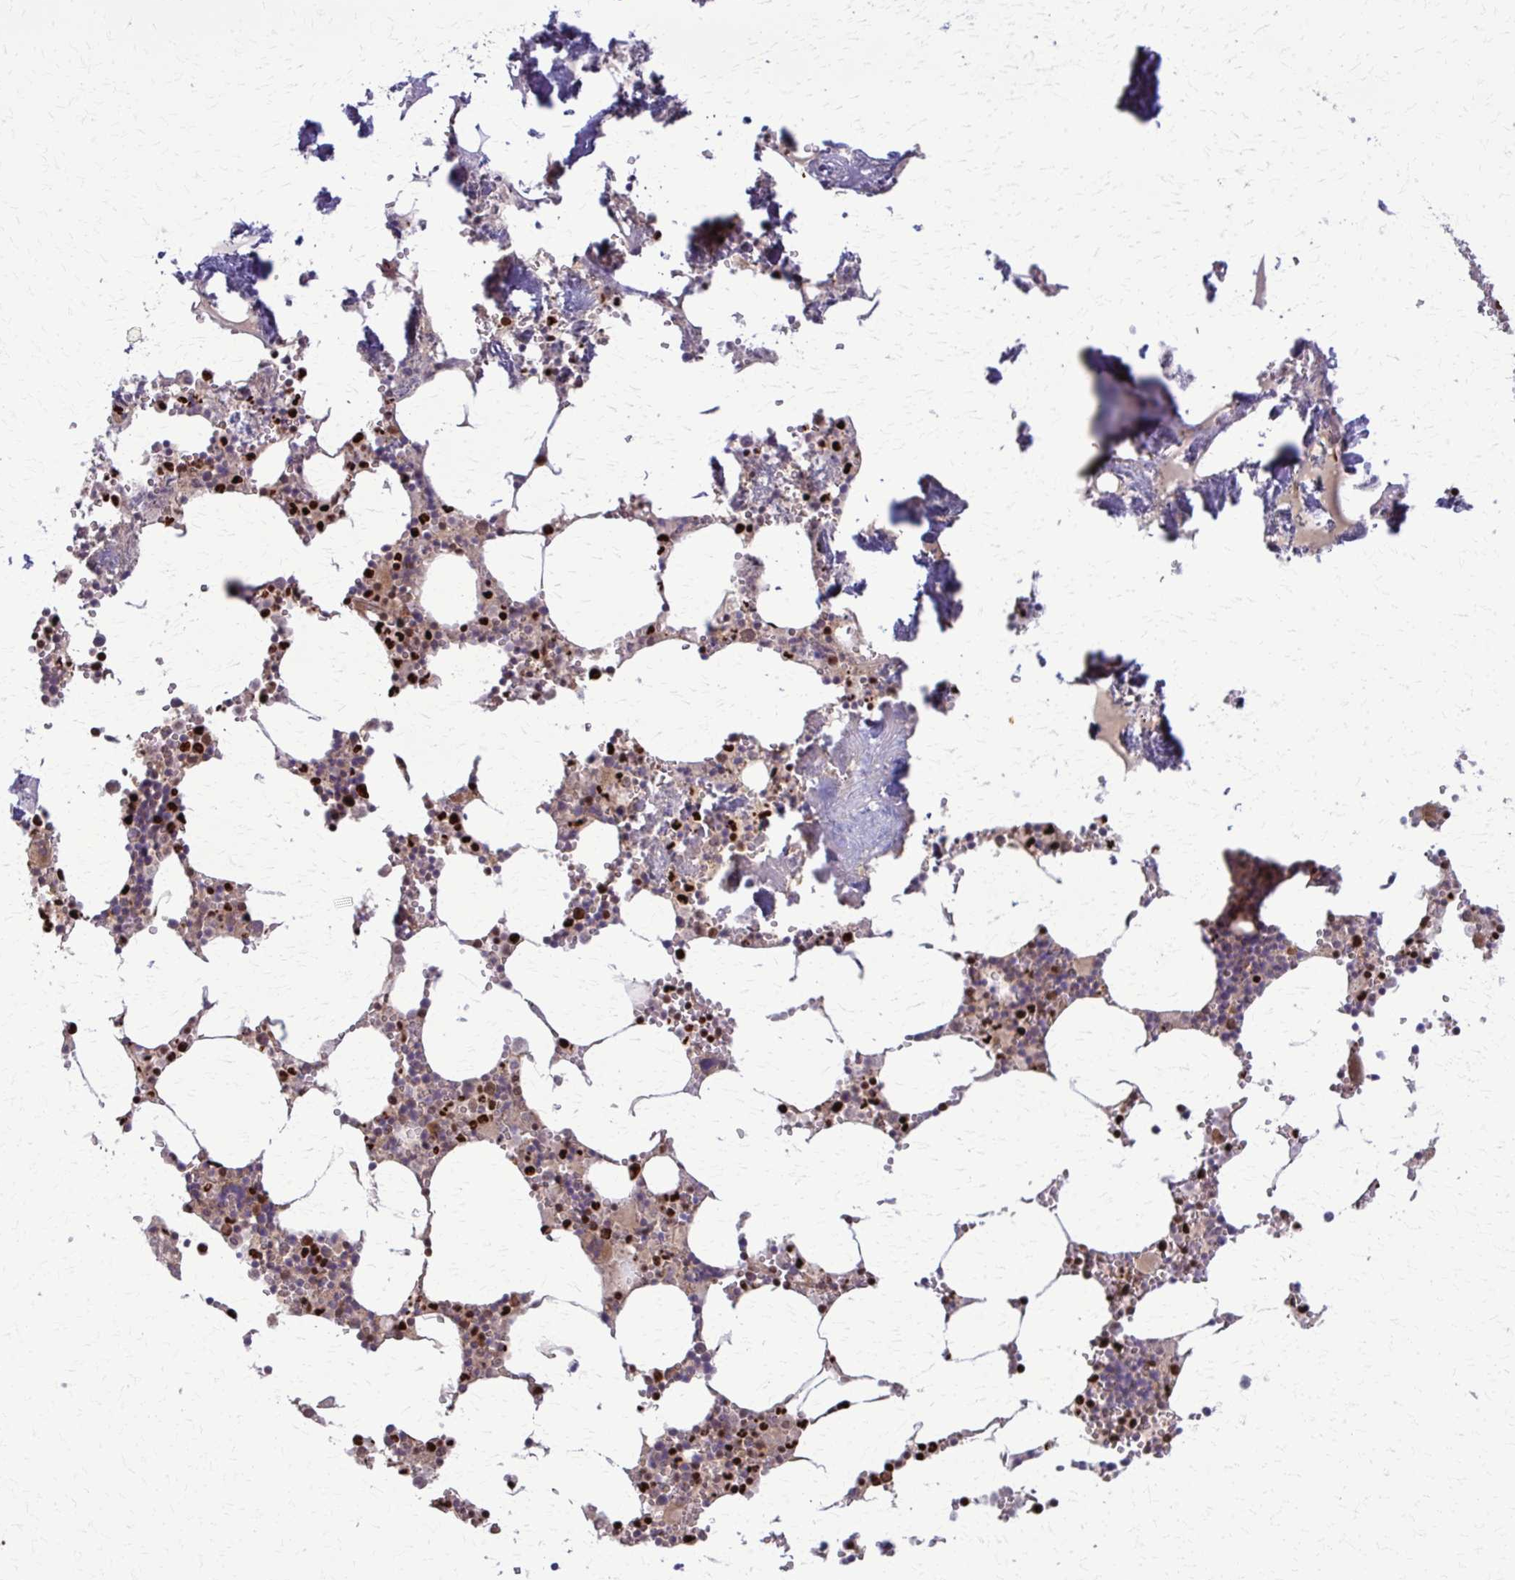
{"staining": {"intensity": "strong", "quantity": "25%-75%", "location": "cytoplasmic/membranous,nuclear"}, "tissue": "bone marrow", "cell_type": "Hematopoietic cells", "image_type": "normal", "snomed": [{"axis": "morphology", "description": "Normal tissue, NOS"}, {"axis": "topography", "description": "Bone marrow"}], "caption": "Benign bone marrow shows strong cytoplasmic/membranous,nuclear staining in about 25%-75% of hematopoietic cells (DAB = brown stain, brightfield microscopy at high magnification)..", "gene": "ZNF559", "patient": {"sex": "male", "age": 54}}